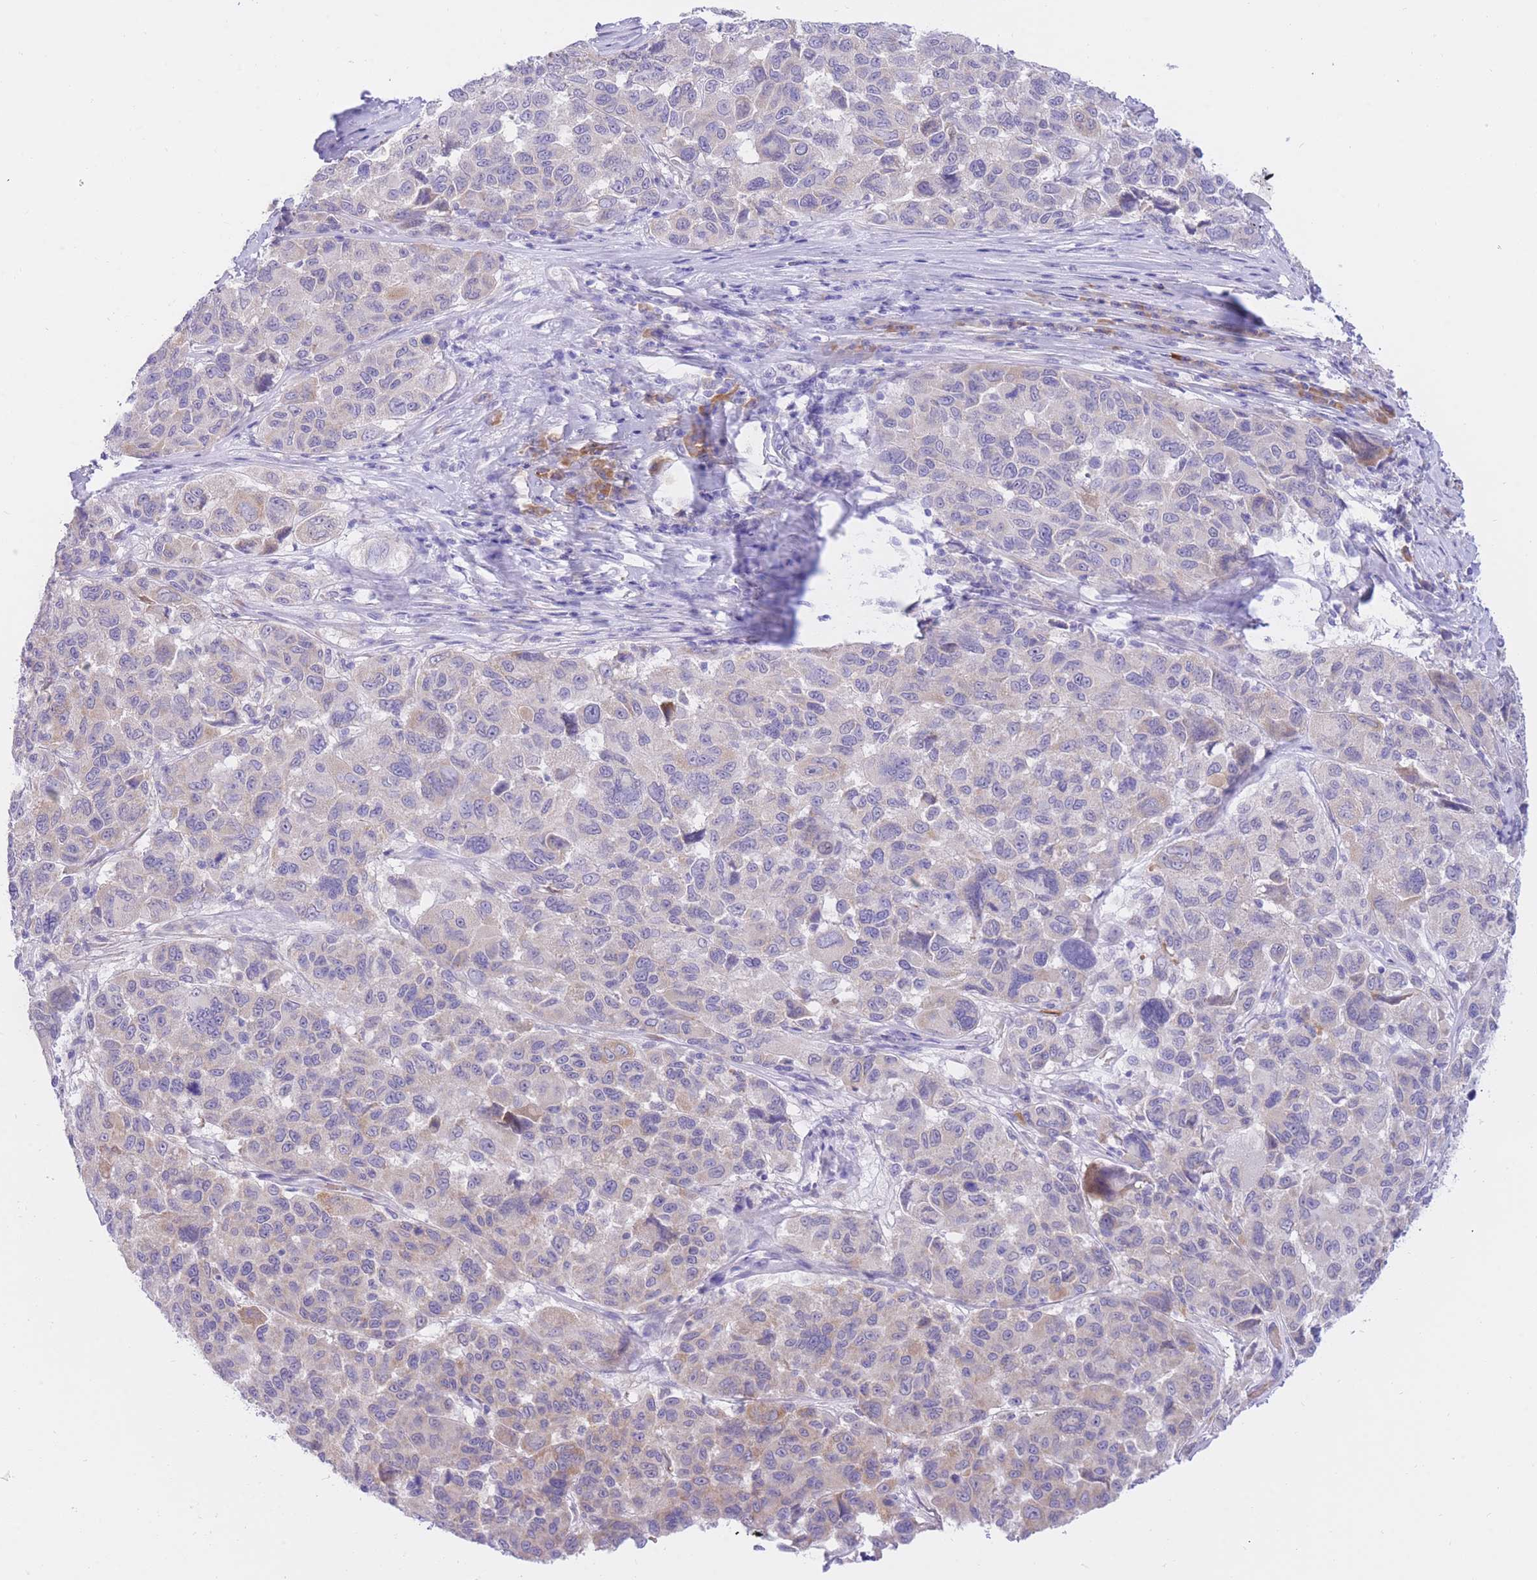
{"staining": {"intensity": "negative", "quantity": "none", "location": "none"}, "tissue": "melanoma", "cell_type": "Tumor cells", "image_type": "cancer", "snomed": [{"axis": "morphology", "description": "Malignant melanoma, NOS"}, {"axis": "topography", "description": "Skin"}], "caption": "DAB (3,3'-diaminobenzidine) immunohistochemical staining of human melanoma exhibits no significant expression in tumor cells. (DAB (3,3'-diaminobenzidine) IHC, high magnification).", "gene": "SSUH2", "patient": {"sex": "female", "age": 66}}